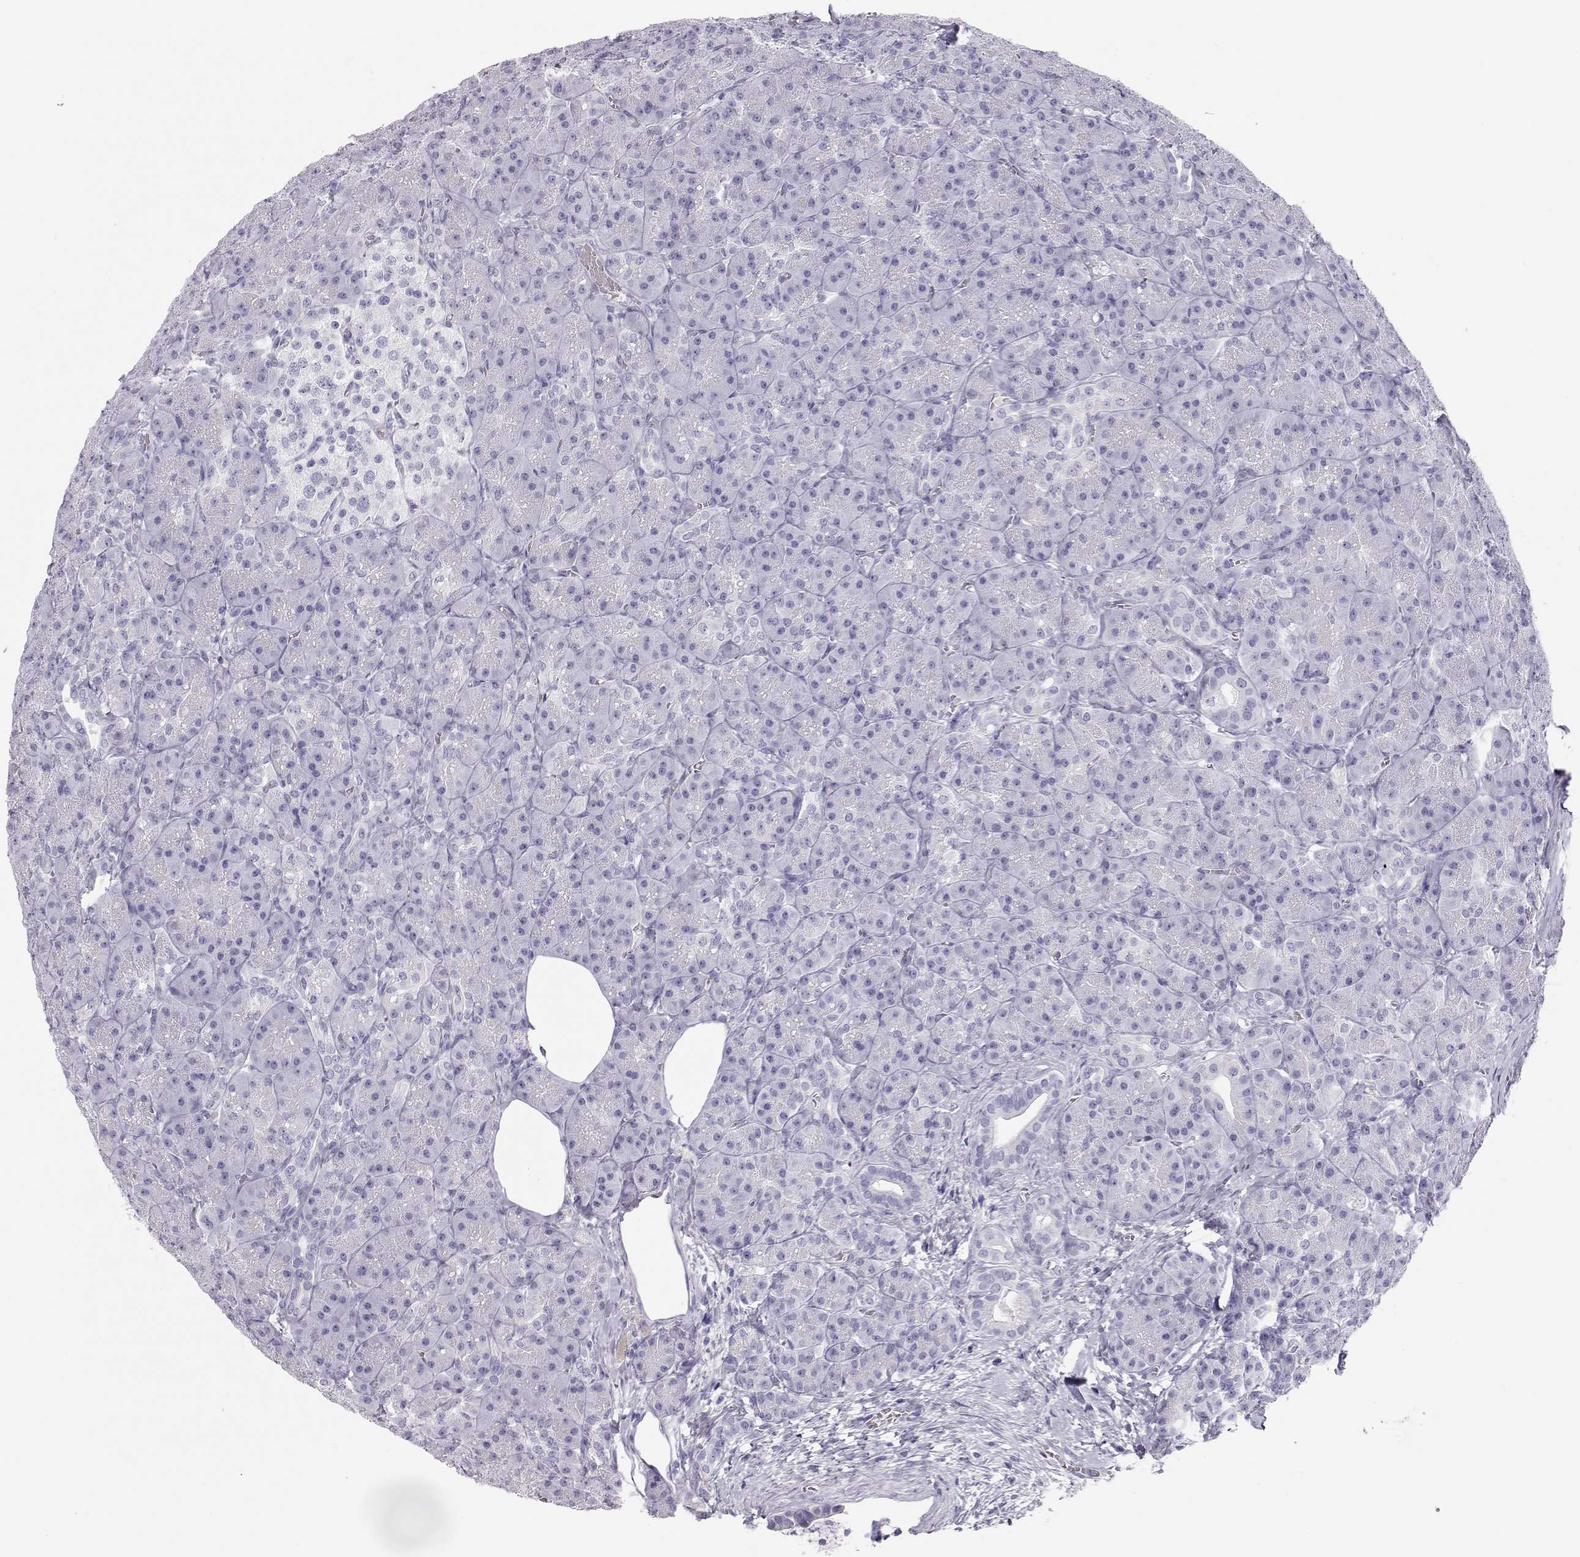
{"staining": {"intensity": "negative", "quantity": "none", "location": "none"}, "tissue": "pancreas", "cell_type": "Exocrine glandular cells", "image_type": "normal", "snomed": [{"axis": "morphology", "description": "Normal tissue, NOS"}, {"axis": "topography", "description": "Pancreas"}], "caption": "Immunohistochemistry micrograph of normal pancreas: human pancreas stained with DAB (3,3'-diaminobenzidine) reveals no significant protein positivity in exocrine glandular cells.", "gene": "TKTL1", "patient": {"sex": "male", "age": 57}}